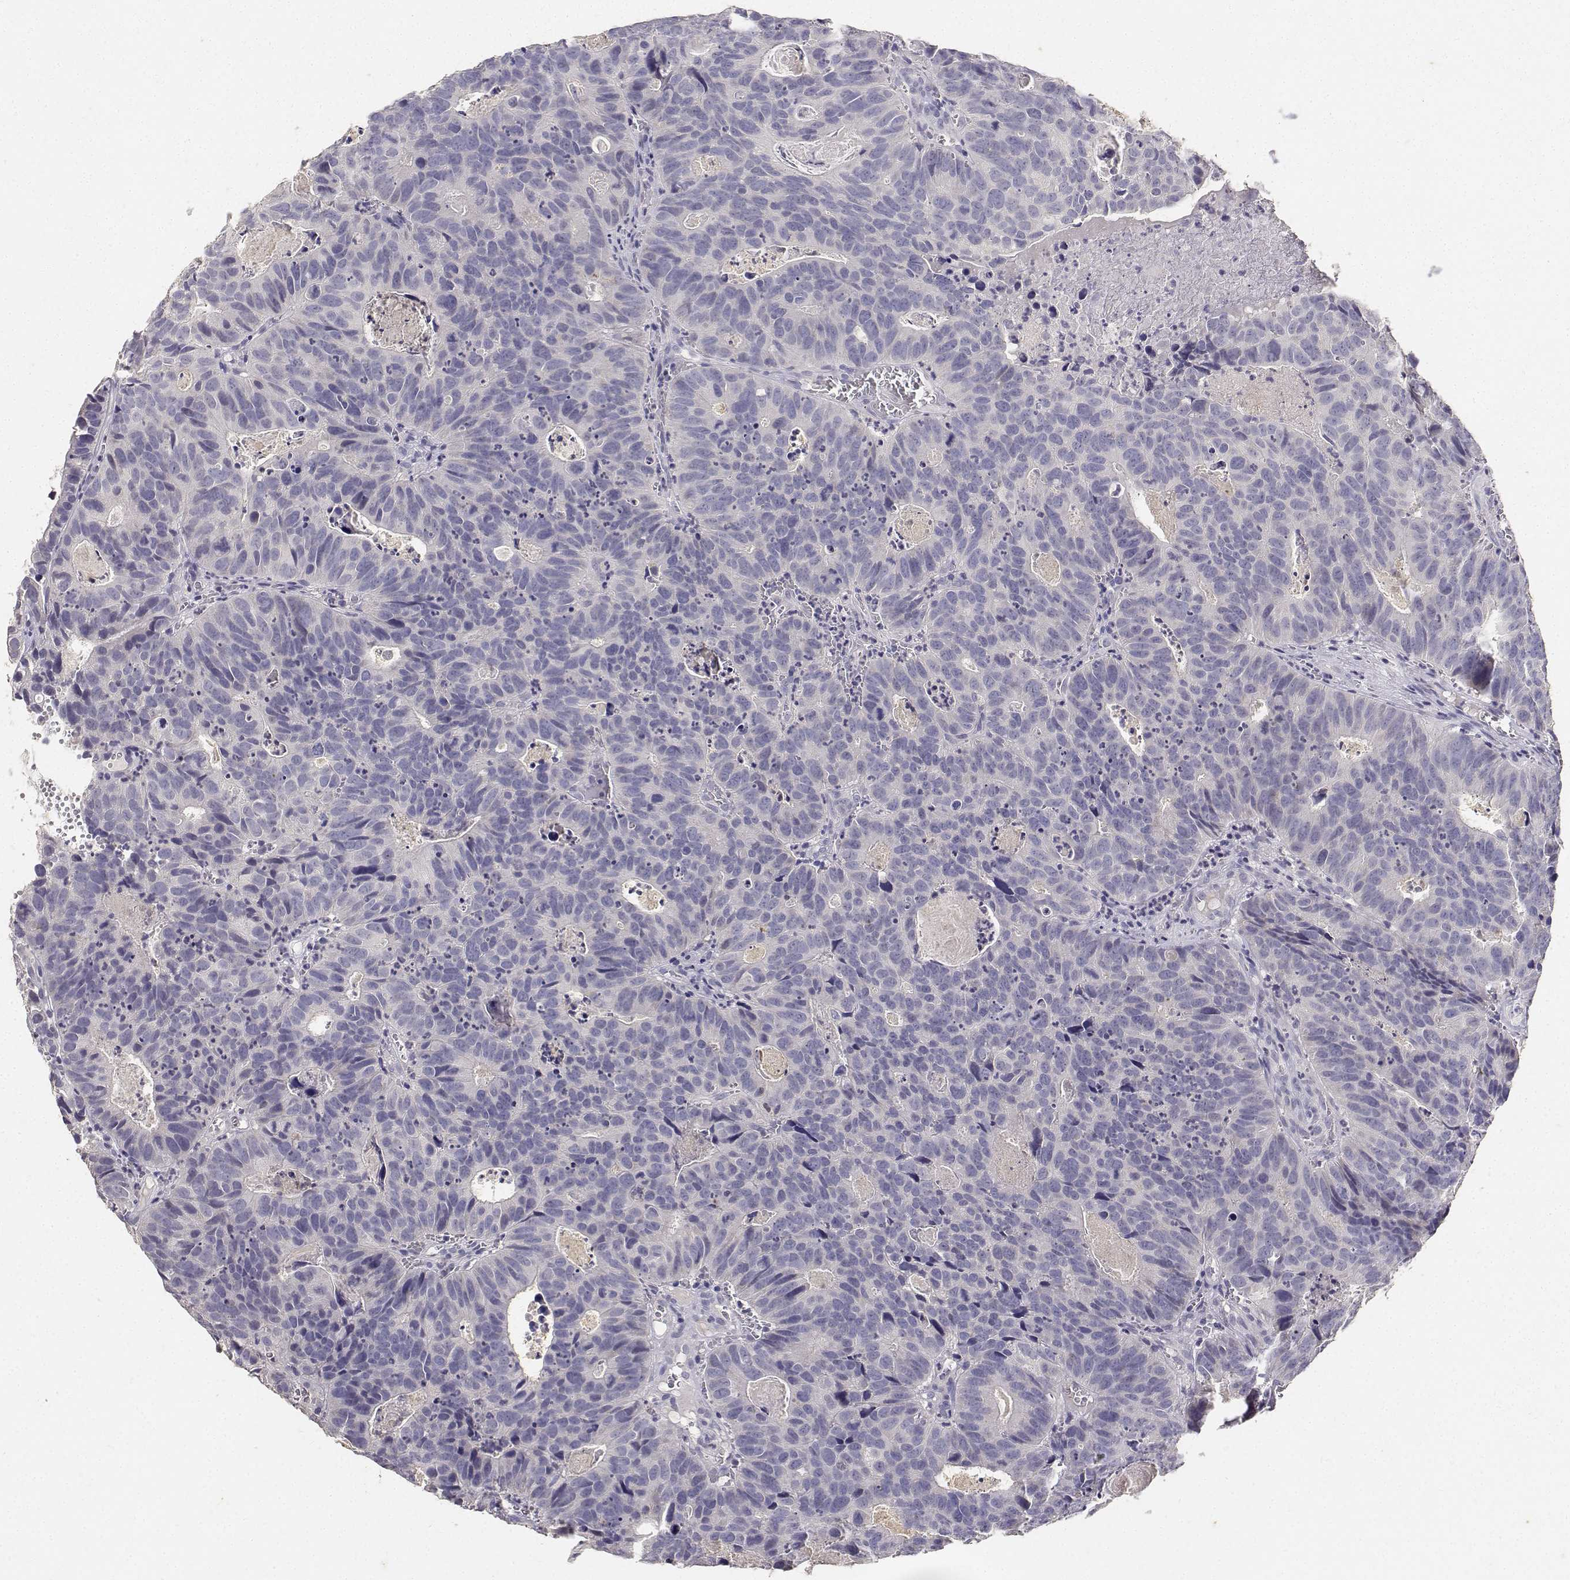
{"staining": {"intensity": "negative", "quantity": "none", "location": "none"}, "tissue": "head and neck cancer", "cell_type": "Tumor cells", "image_type": "cancer", "snomed": [{"axis": "morphology", "description": "Adenocarcinoma, NOS"}, {"axis": "topography", "description": "Head-Neck"}], "caption": "Photomicrograph shows no protein staining in tumor cells of head and neck adenocarcinoma tissue.", "gene": "PAEP", "patient": {"sex": "male", "age": 62}}